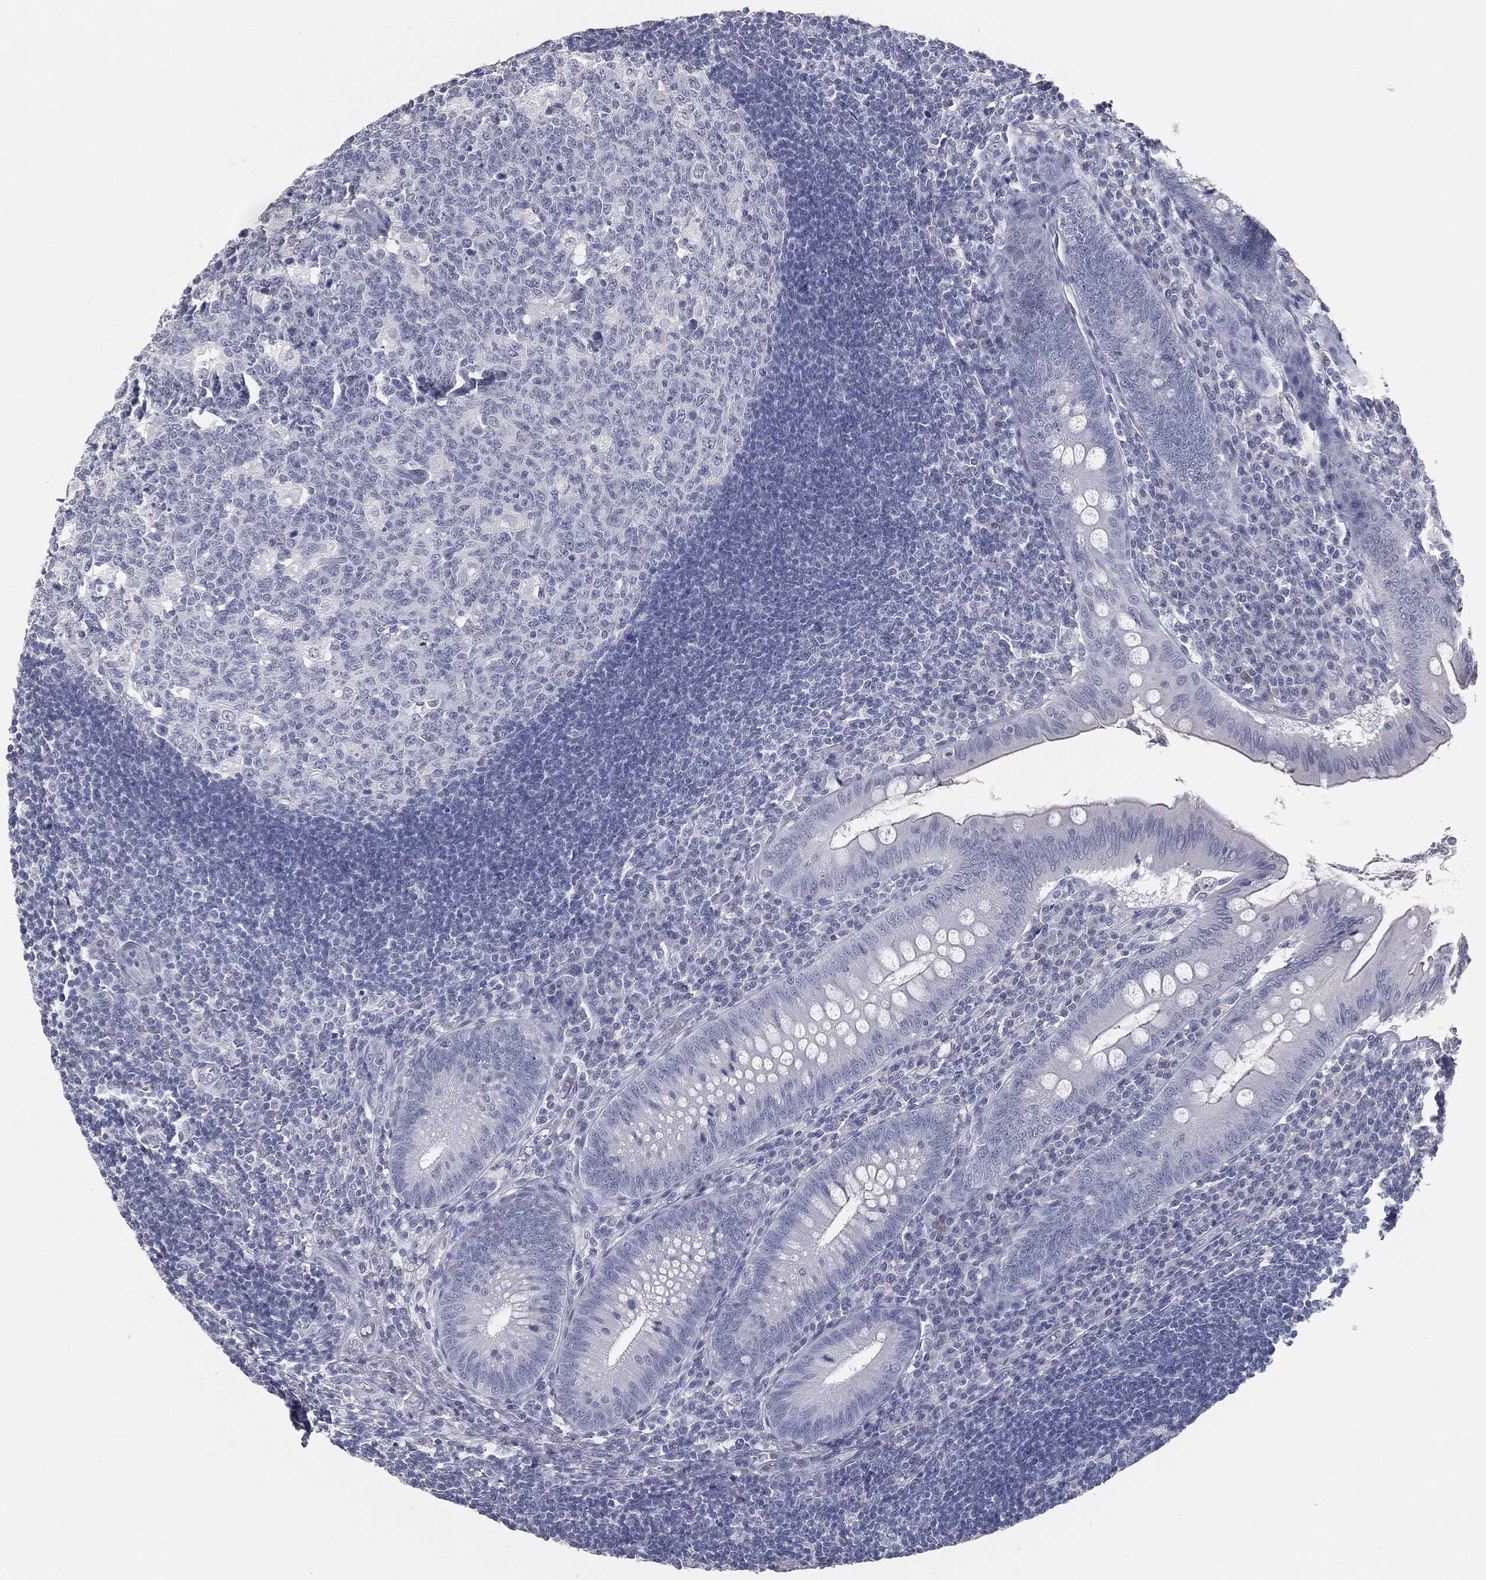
{"staining": {"intensity": "negative", "quantity": "none", "location": "none"}, "tissue": "appendix", "cell_type": "Glandular cells", "image_type": "normal", "snomed": [{"axis": "morphology", "description": "Normal tissue, NOS"}, {"axis": "morphology", "description": "Inflammation, NOS"}, {"axis": "topography", "description": "Appendix"}], "caption": "This image is of unremarkable appendix stained with immunohistochemistry (IHC) to label a protein in brown with the nuclei are counter-stained blue. There is no staining in glandular cells.", "gene": "PRAME", "patient": {"sex": "male", "age": 16}}